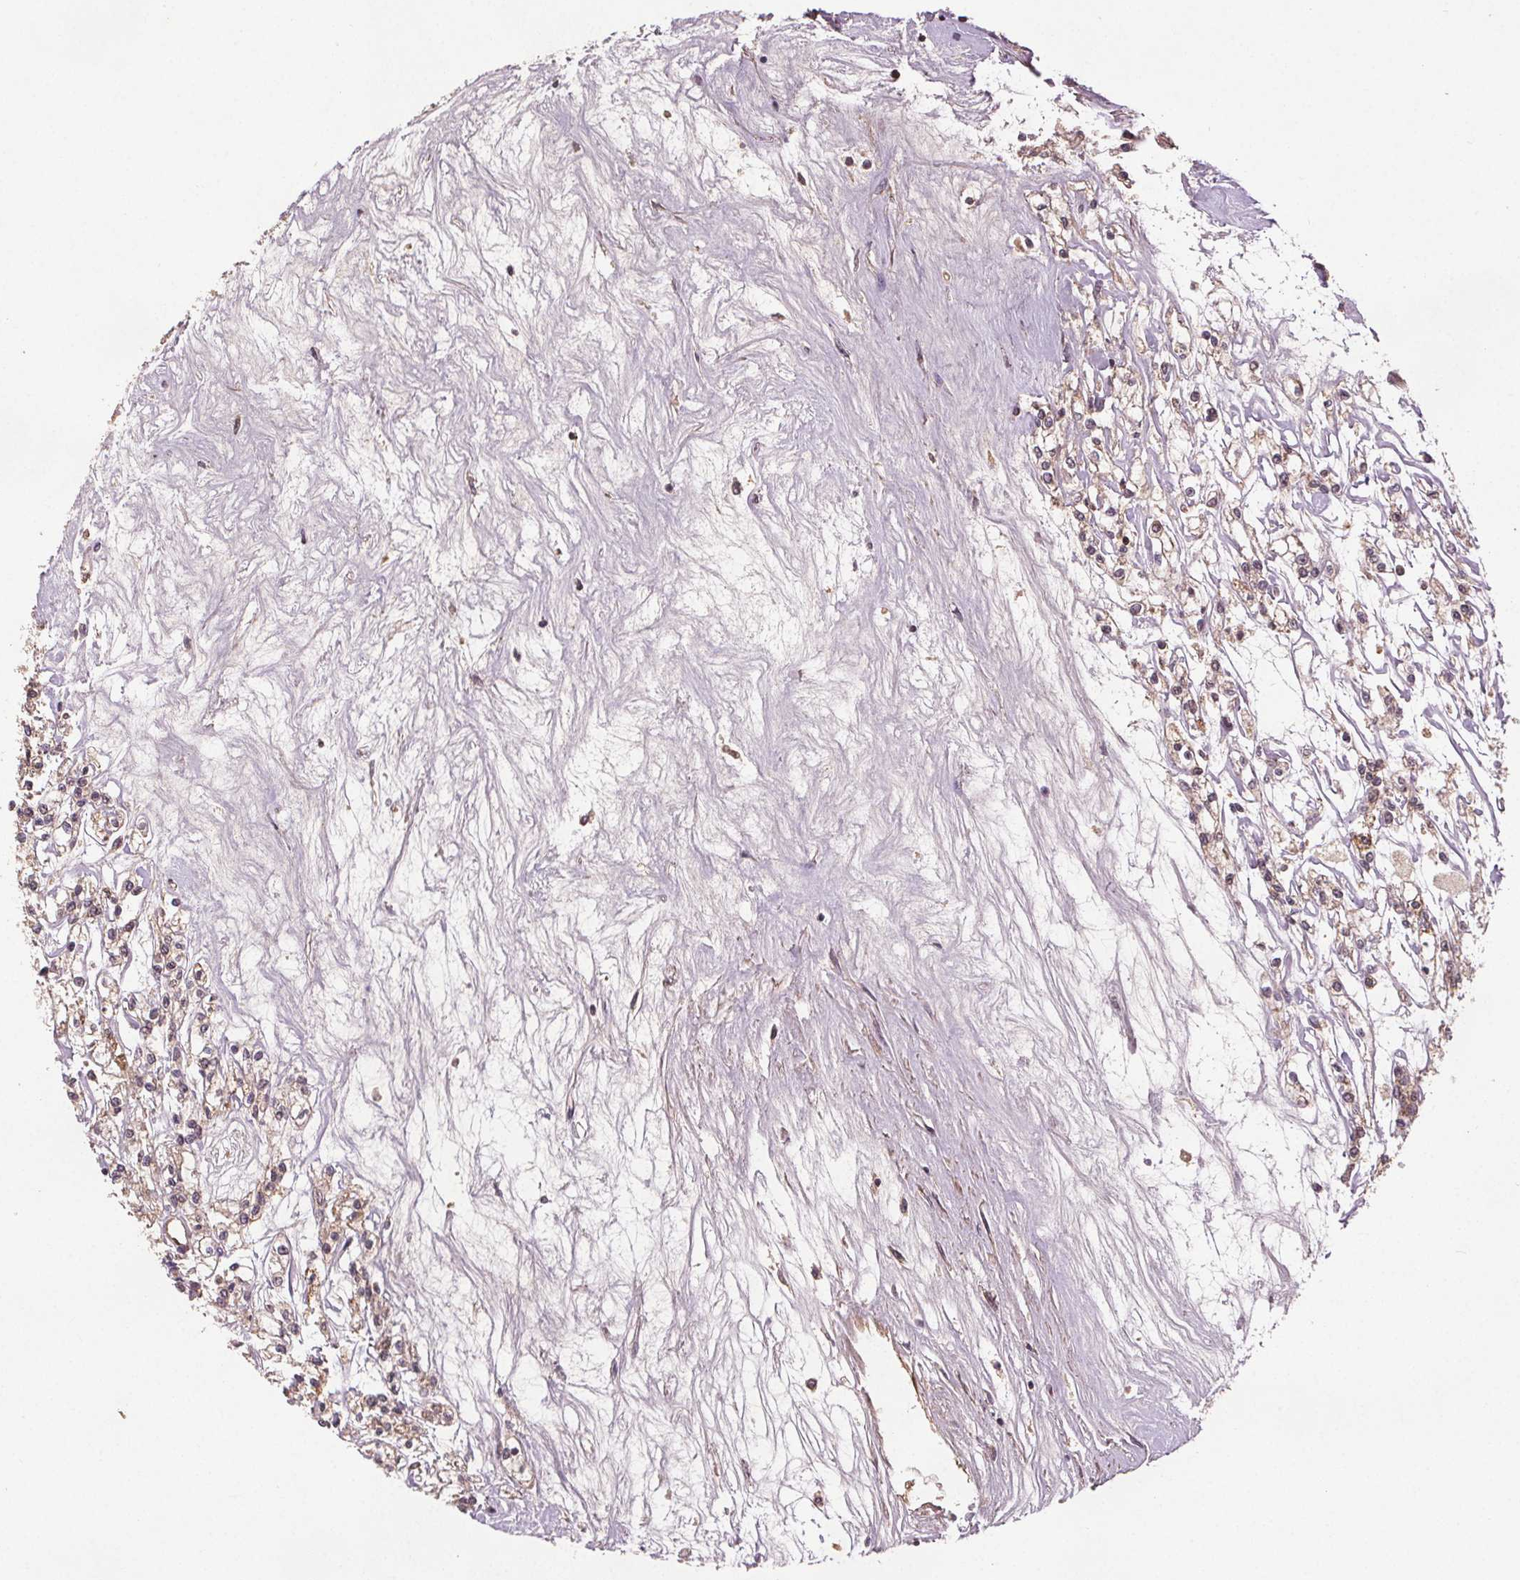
{"staining": {"intensity": "weak", "quantity": "<25%", "location": "cytoplasmic/membranous"}, "tissue": "renal cancer", "cell_type": "Tumor cells", "image_type": "cancer", "snomed": [{"axis": "morphology", "description": "Adenocarcinoma, NOS"}, {"axis": "topography", "description": "Kidney"}], "caption": "The histopathology image demonstrates no staining of tumor cells in renal cancer. (Stains: DAB (3,3'-diaminobenzidine) immunohistochemistry with hematoxylin counter stain, Microscopy: brightfield microscopy at high magnification).", "gene": "SEC14L2", "patient": {"sex": "female", "age": 59}}